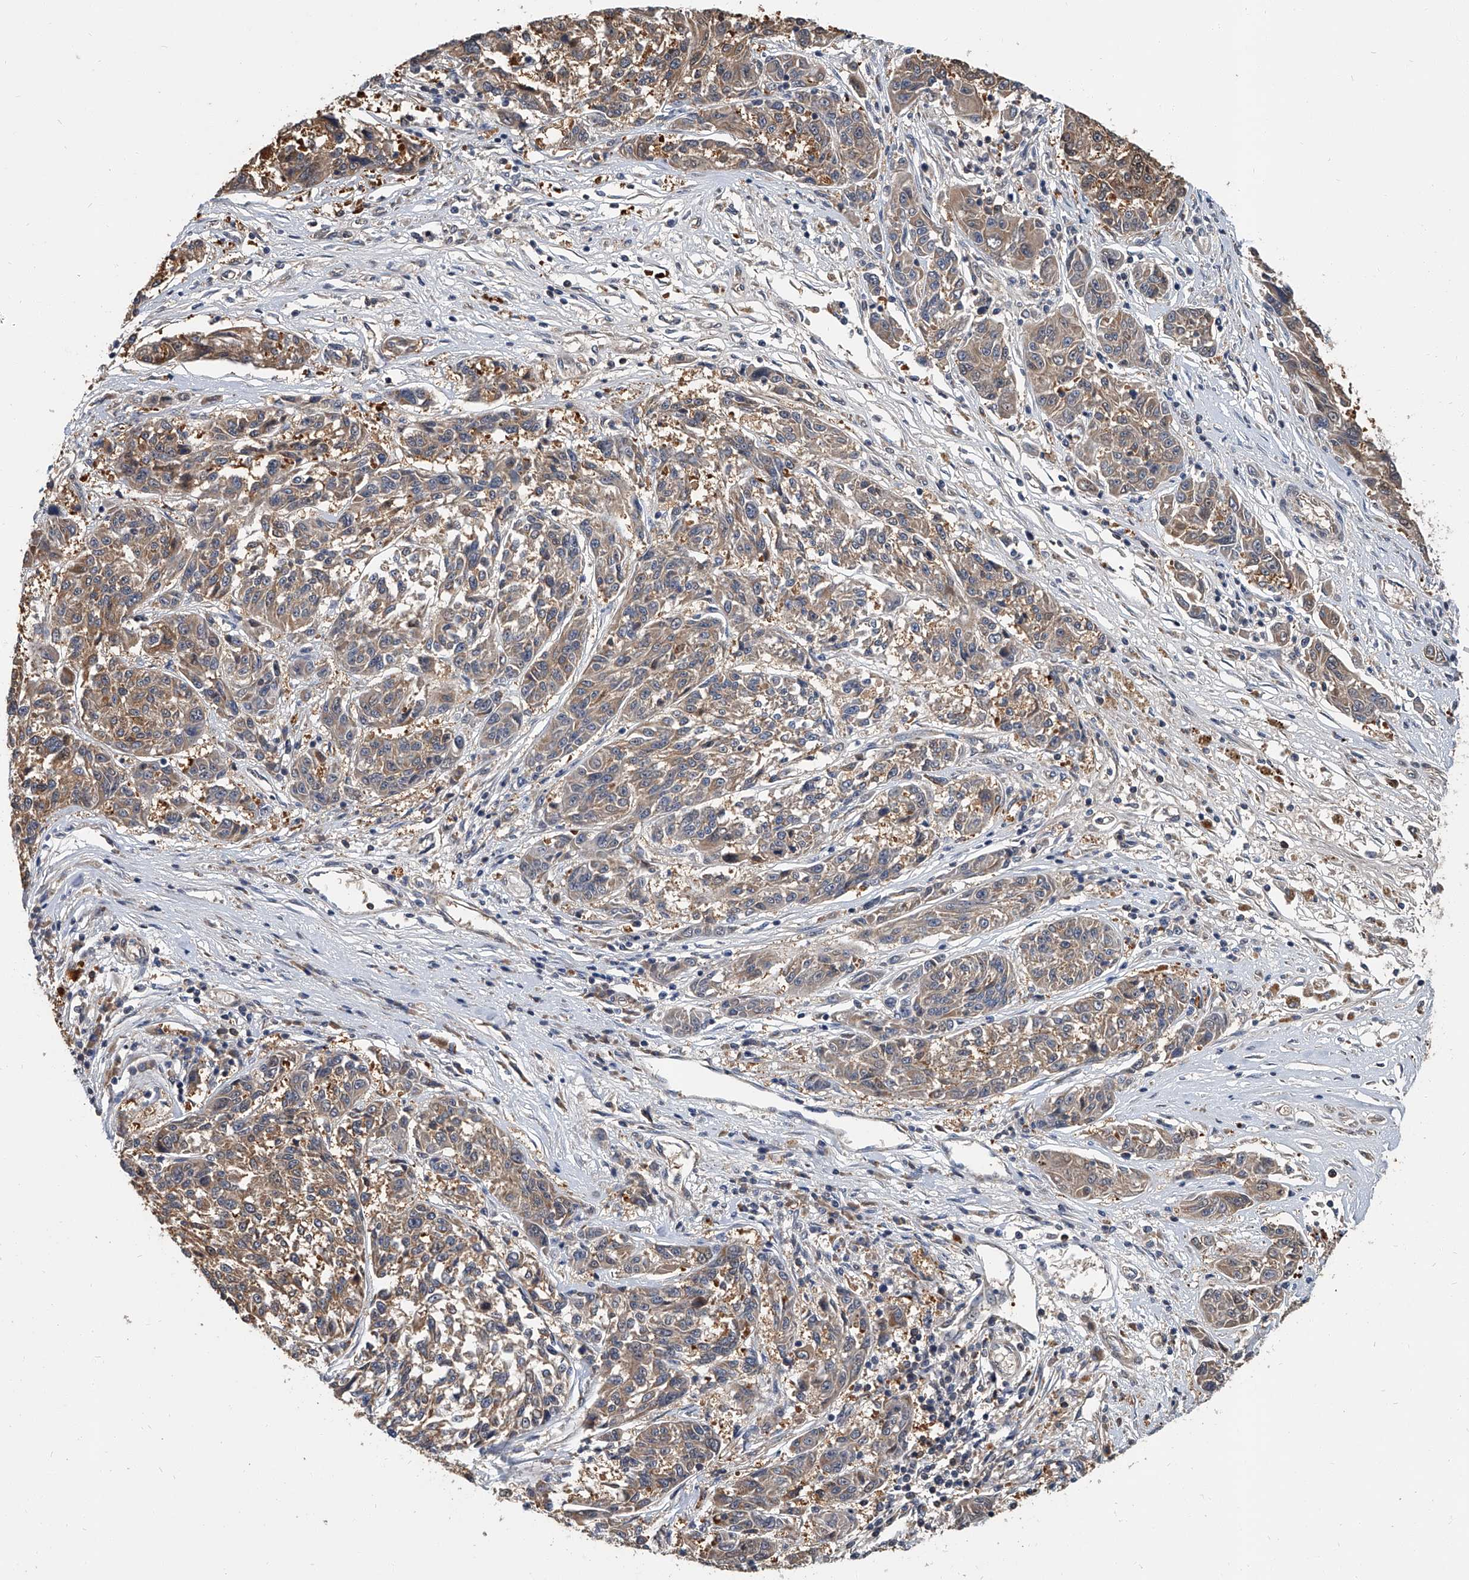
{"staining": {"intensity": "weak", "quantity": "25%-75%", "location": "cytoplasmic/membranous"}, "tissue": "melanoma", "cell_type": "Tumor cells", "image_type": "cancer", "snomed": [{"axis": "morphology", "description": "Malignant melanoma, NOS"}, {"axis": "topography", "description": "Skin"}], "caption": "Tumor cells exhibit weak cytoplasmic/membranous expression in approximately 25%-75% of cells in malignant melanoma.", "gene": "CD200", "patient": {"sex": "male", "age": 53}}